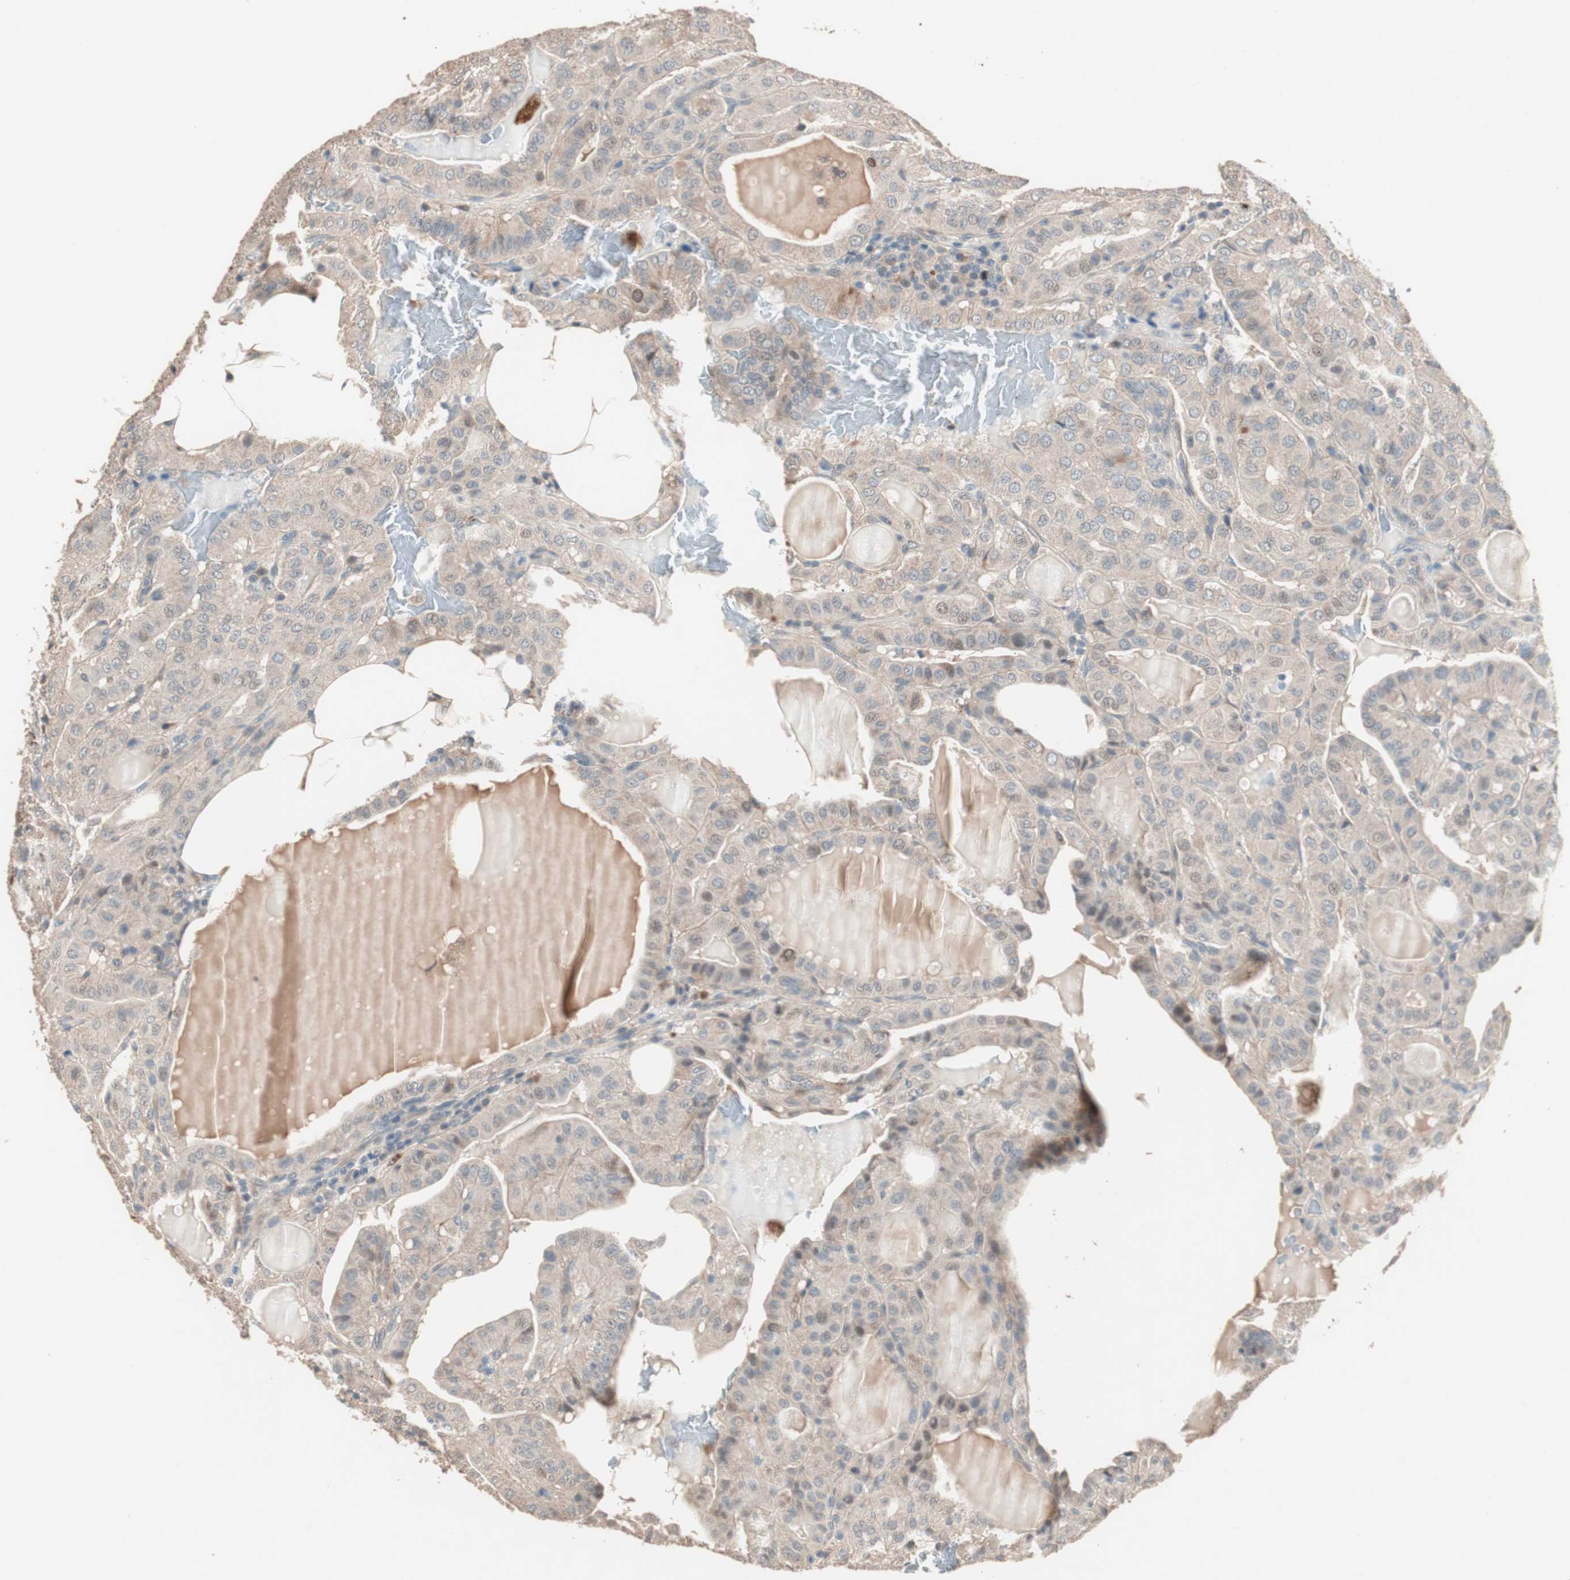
{"staining": {"intensity": "weak", "quantity": ">75%", "location": "cytoplasmic/membranous"}, "tissue": "thyroid cancer", "cell_type": "Tumor cells", "image_type": "cancer", "snomed": [{"axis": "morphology", "description": "Papillary adenocarcinoma, NOS"}, {"axis": "topography", "description": "Thyroid gland"}], "caption": "DAB immunohistochemical staining of thyroid papillary adenocarcinoma shows weak cytoplasmic/membranous protein expression in about >75% of tumor cells.", "gene": "NFRKB", "patient": {"sex": "male", "age": 77}}